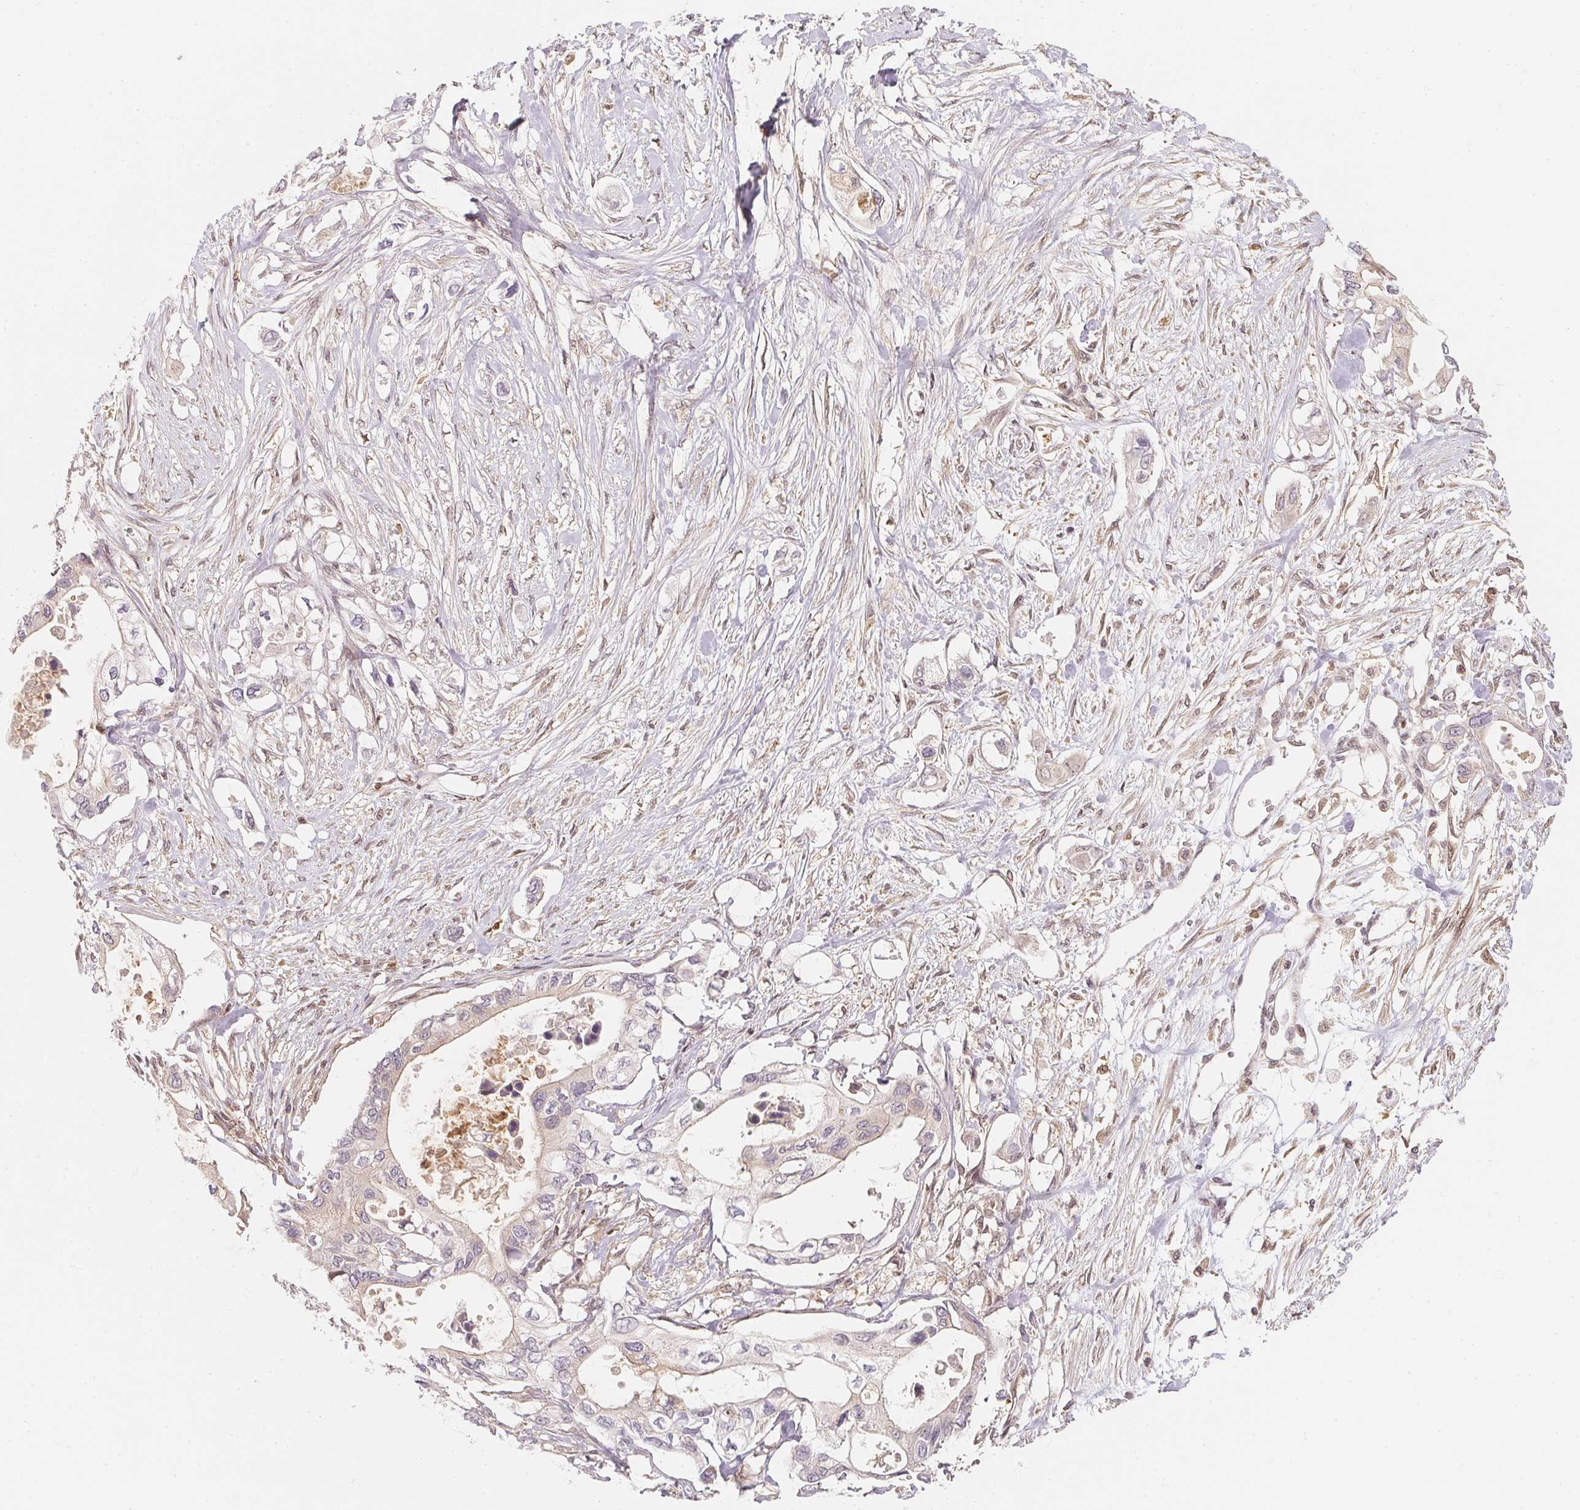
{"staining": {"intensity": "negative", "quantity": "none", "location": "none"}, "tissue": "pancreatic cancer", "cell_type": "Tumor cells", "image_type": "cancer", "snomed": [{"axis": "morphology", "description": "Adenocarcinoma, NOS"}, {"axis": "topography", "description": "Pancreas"}], "caption": "Pancreatic cancer (adenocarcinoma) stained for a protein using immunohistochemistry (IHC) shows no positivity tumor cells.", "gene": "ANKRD13A", "patient": {"sex": "female", "age": 63}}